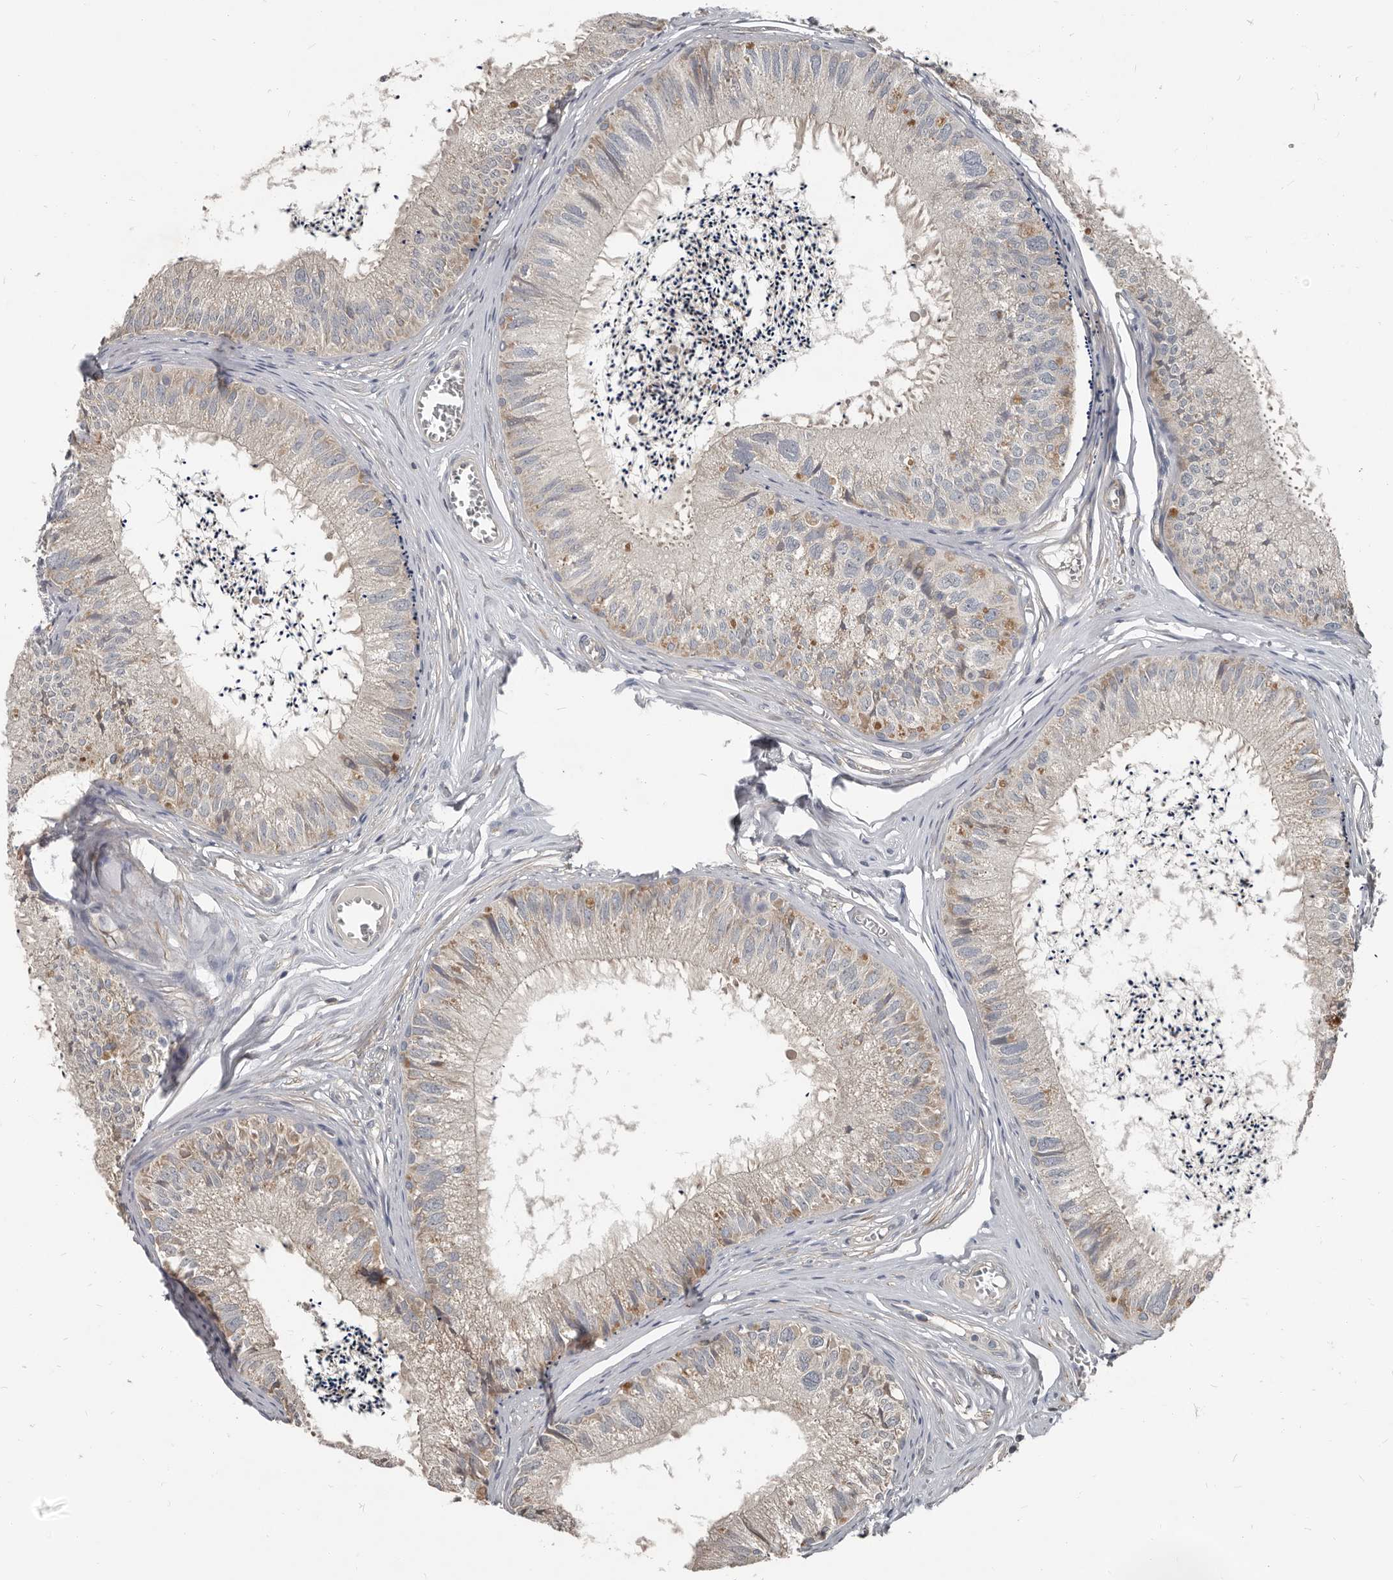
{"staining": {"intensity": "weak", "quantity": "25%-75%", "location": "cytoplasmic/membranous"}, "tissue": "epididymis", "cell_type": "Glandular cells", "image_type": "normal", "snomed": [{"axis": "morphology", "description": "Normal tissue, NOS"}, {"axis": "topography", "description": "Epididymis"}], "caption": "This is a photomicrograph of immunohistochemistry staining of normal epididymis, which shows weak expression in the cytoplasmic/membranous of glandular cells.", "gene": "AKNAD1", "patient": {"sex": "male", "age": 79}}